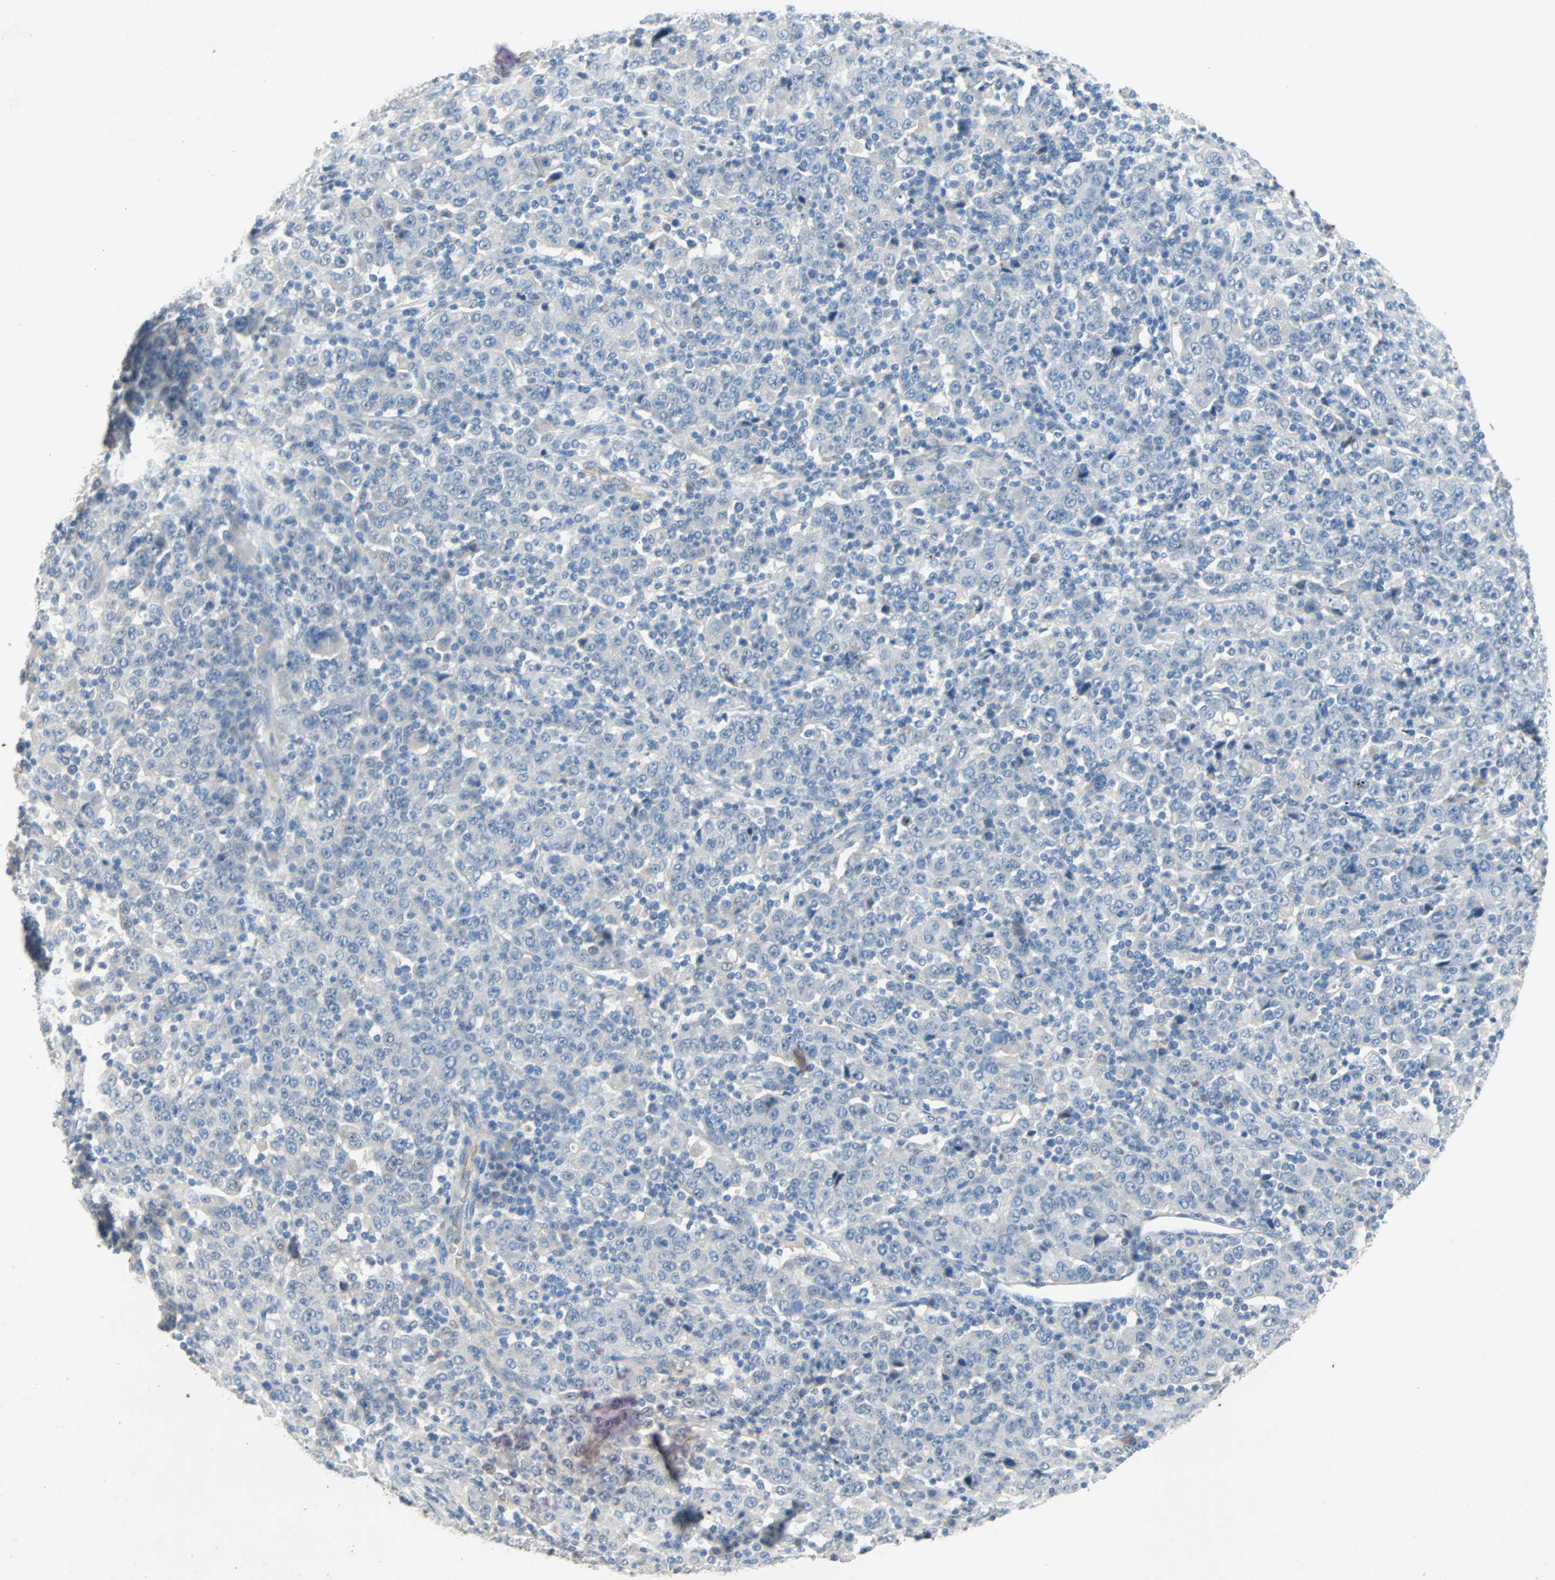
{"staining": {"intensity": "negative", "quantity": "none", "location": "none"}, "tissue": "stomach cancer", "cell_type": "Tumor cells", "image_type": "cancer", "snomed": [{"axis": "morphology", "description": "Normal tissue, NOS"}, {"axis": "morphology", "description": "Adenocarcinoma, NOS"}, {"axis": "topography", "description": "Stomach, upper"}, {"axis": "topography", "description": "Stomach"}], "caption": "Tumor cells are negative for protein expression in human adenocarcinoma (stomach). The staining was performed using DAB (3,3'-diaminobenzidine) to visualize the protein expression in brown, while the nuclei were stained in blue with hematoxylin (Magnification: 20x).", "gene": "PCDHB2", "patient": {"sex": "male", "age": 59}}